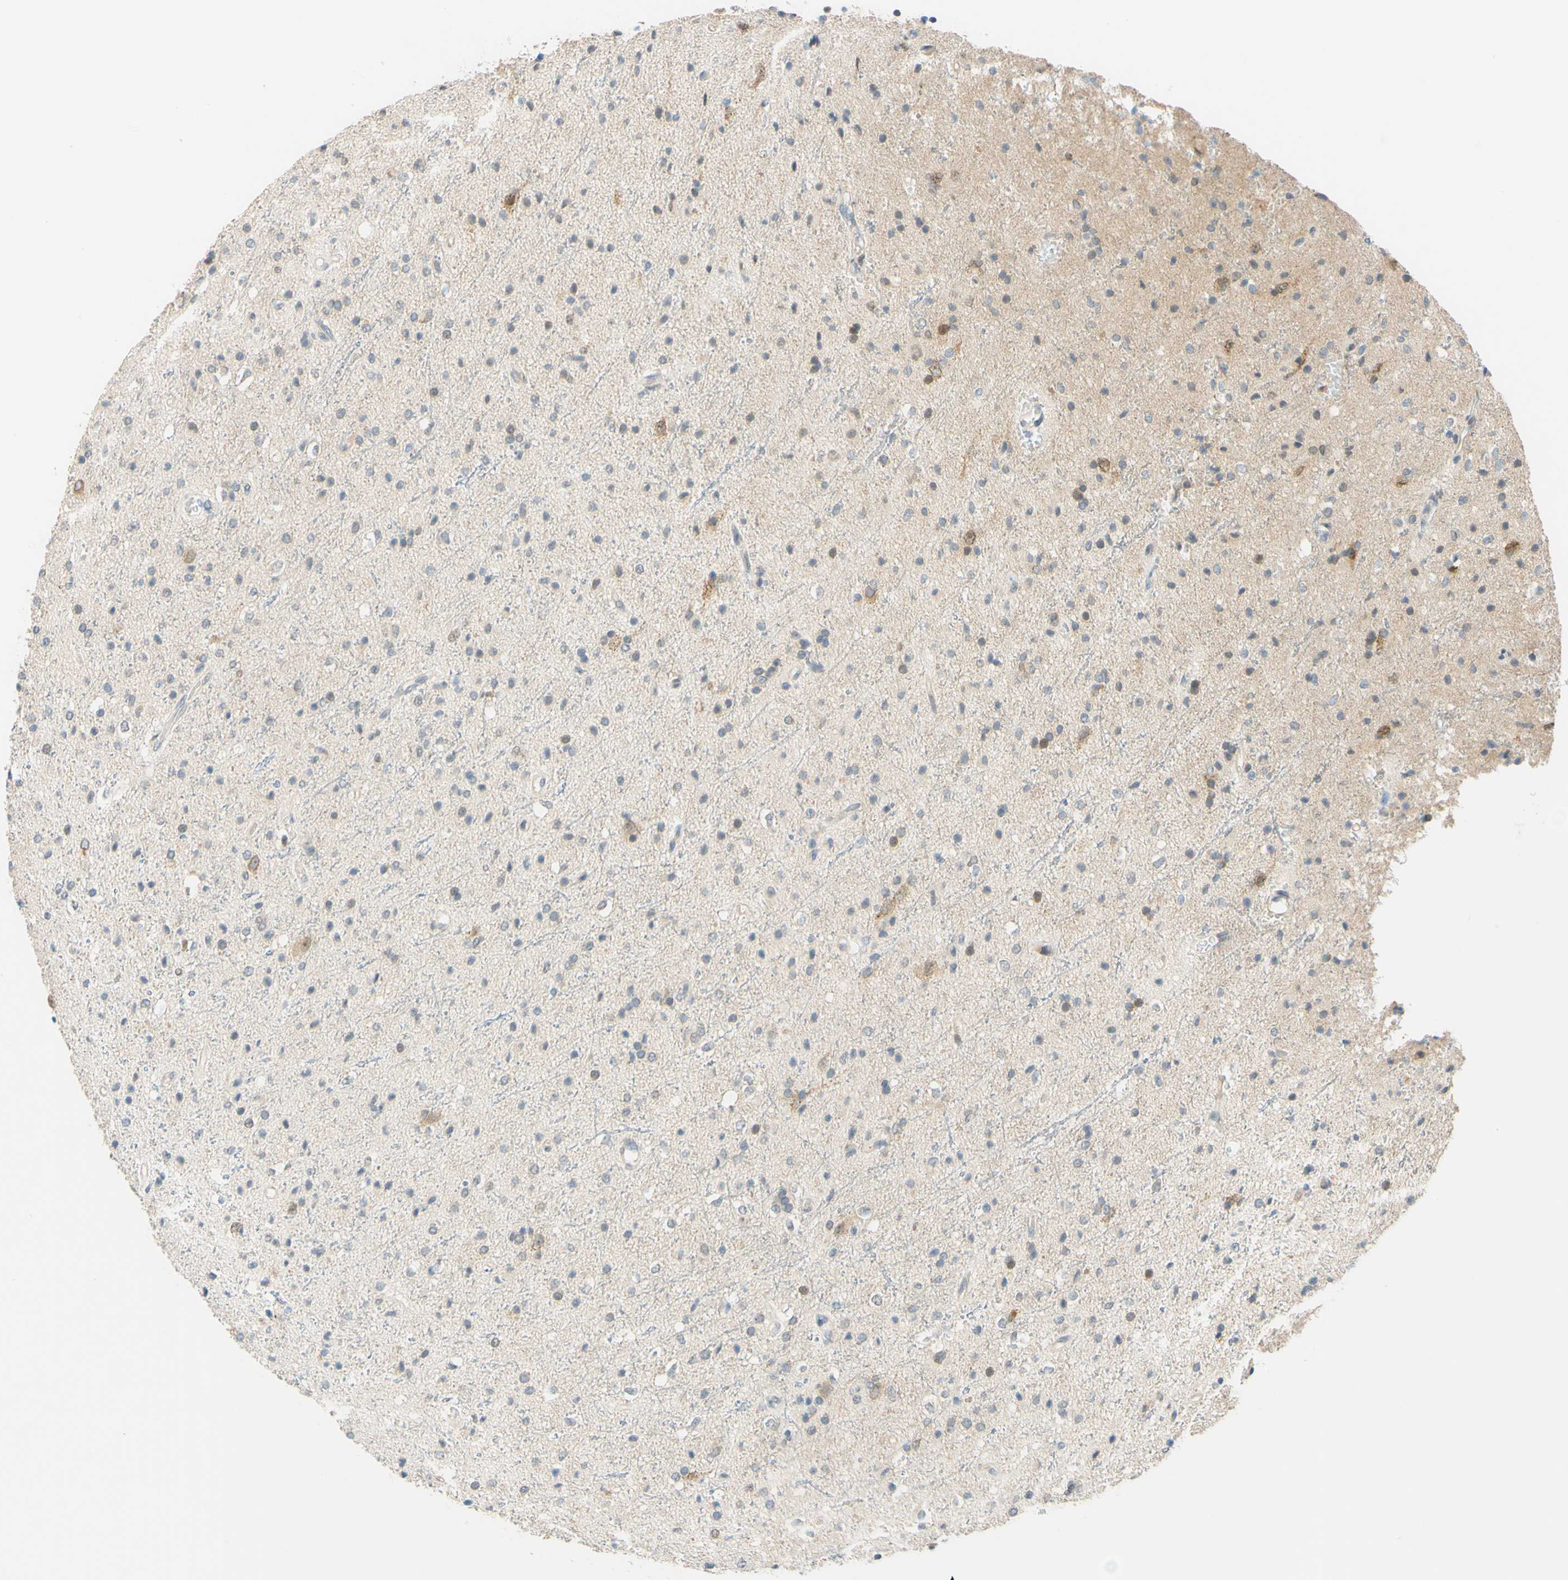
{"staining": {"intensity": "weak", "quantity": "<25%", "location": "nuclear"}, "tissue": "glioma", "cell_type": "Tumor cells", "image_type": "cancer", "snomed": [{"axis": "morphology", "description": "Glioma, malignant, High grade"}, {"axis": "topography", "description": "Brain"}], "caption": "Tumor cells show no significant positivity in glioma. (Stains: DAB (3,3'-diaminobenzidine) immunohistochemistry with hematoxylin counter stain, Microscopy: brightfield microscopy at high magnification).", "gene": "C2CD2L", "patient": {"sex": "male", "age": 47}}